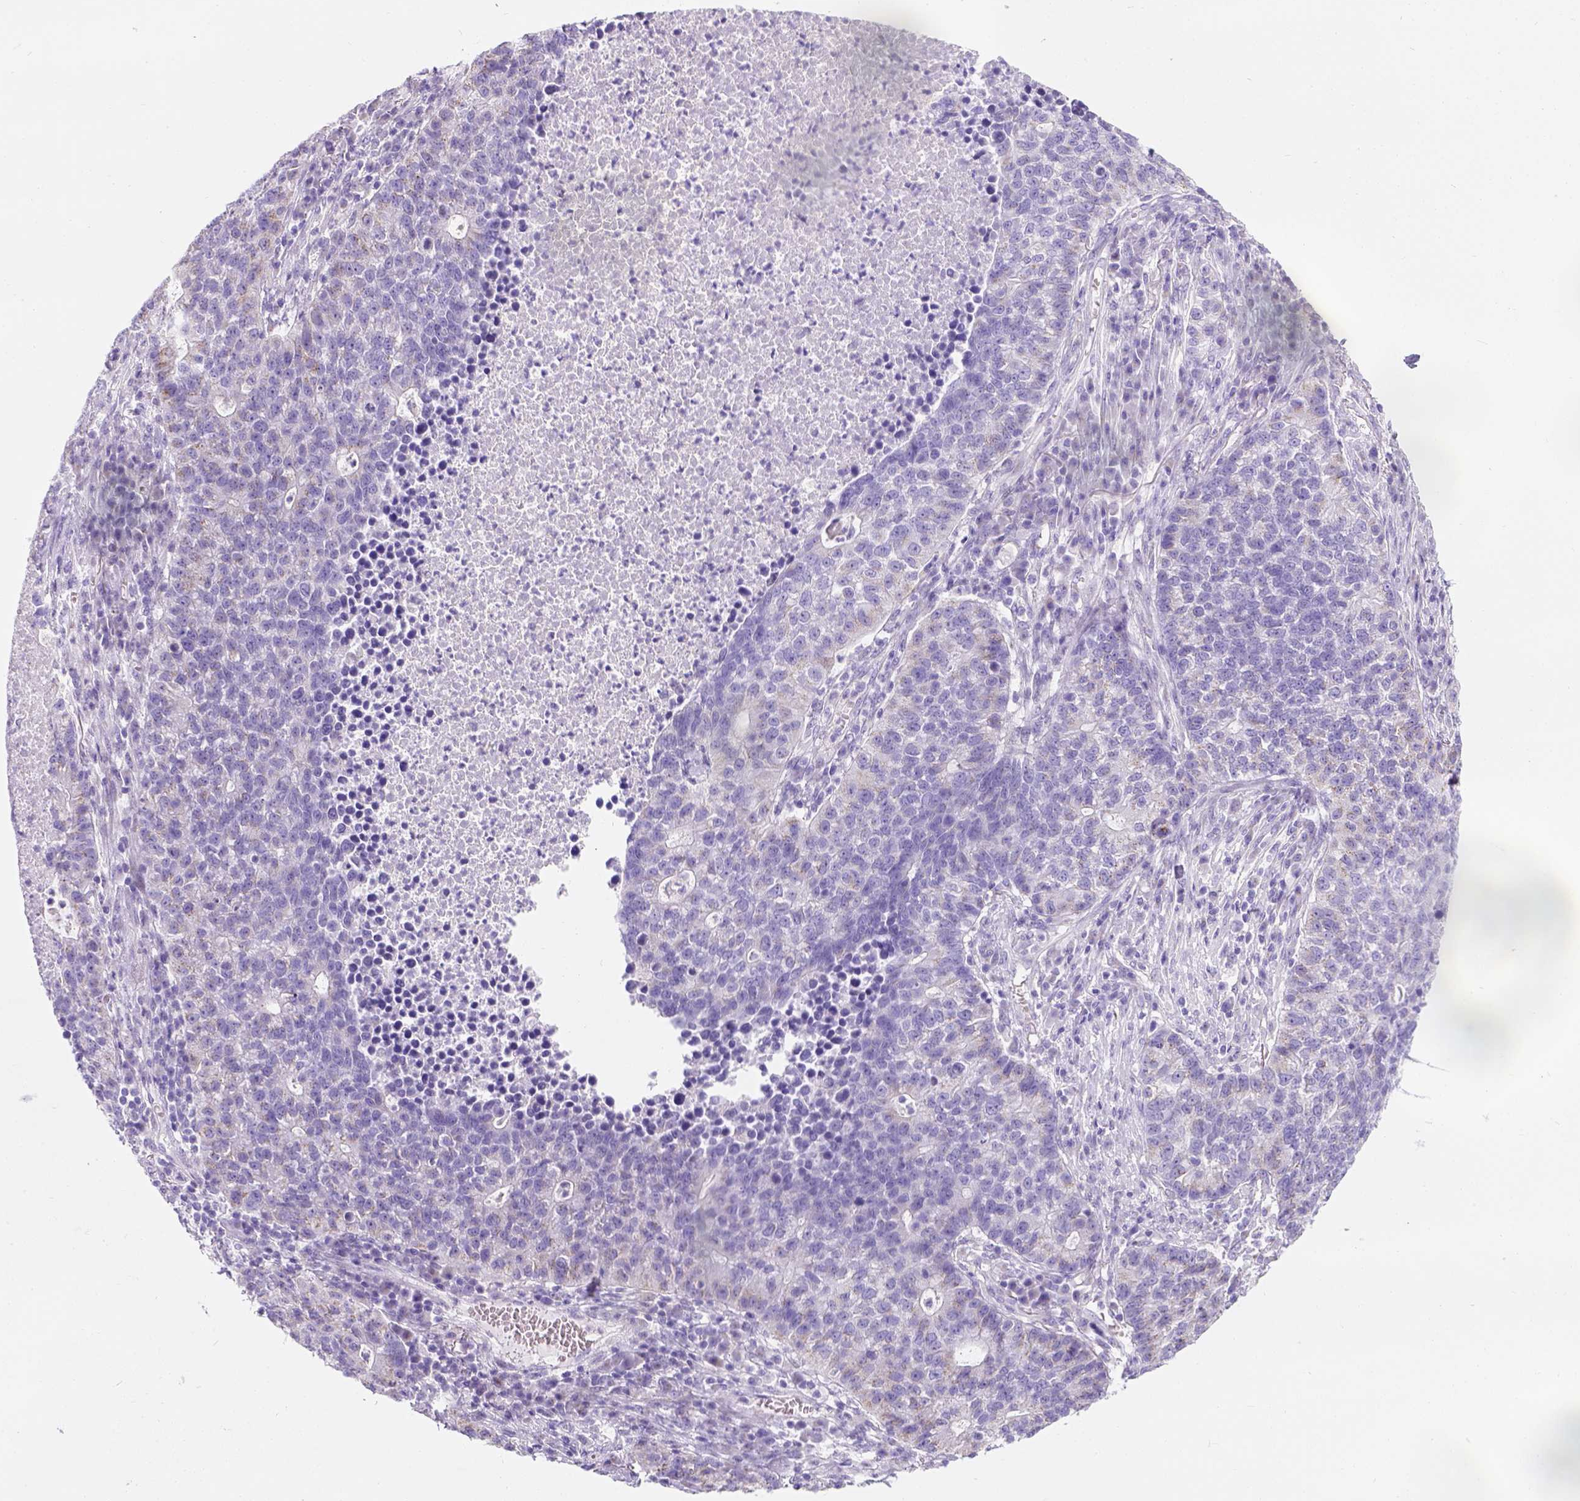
{"staining": {"intensity": "weak", "quantity": "25%-75%", "location": "cytoplasmic/membranous"}, "tissue": "lung cancer", "cell_type": "Tumor cells", "image_type": "cancer", "snomed": [{"axis": "morphology", "description": "Adenocarcinoma, NOS"}, {"axis": "topography", "description": "Lung"}], "caption": "This photomicrograph shows IHC staining of lung cancer, with low weak cytoplasmic/membranous staining in about 25%-75% of tumor cells.", "gene": "PHF7", "patient": {"sex": "male", "age": 57}}